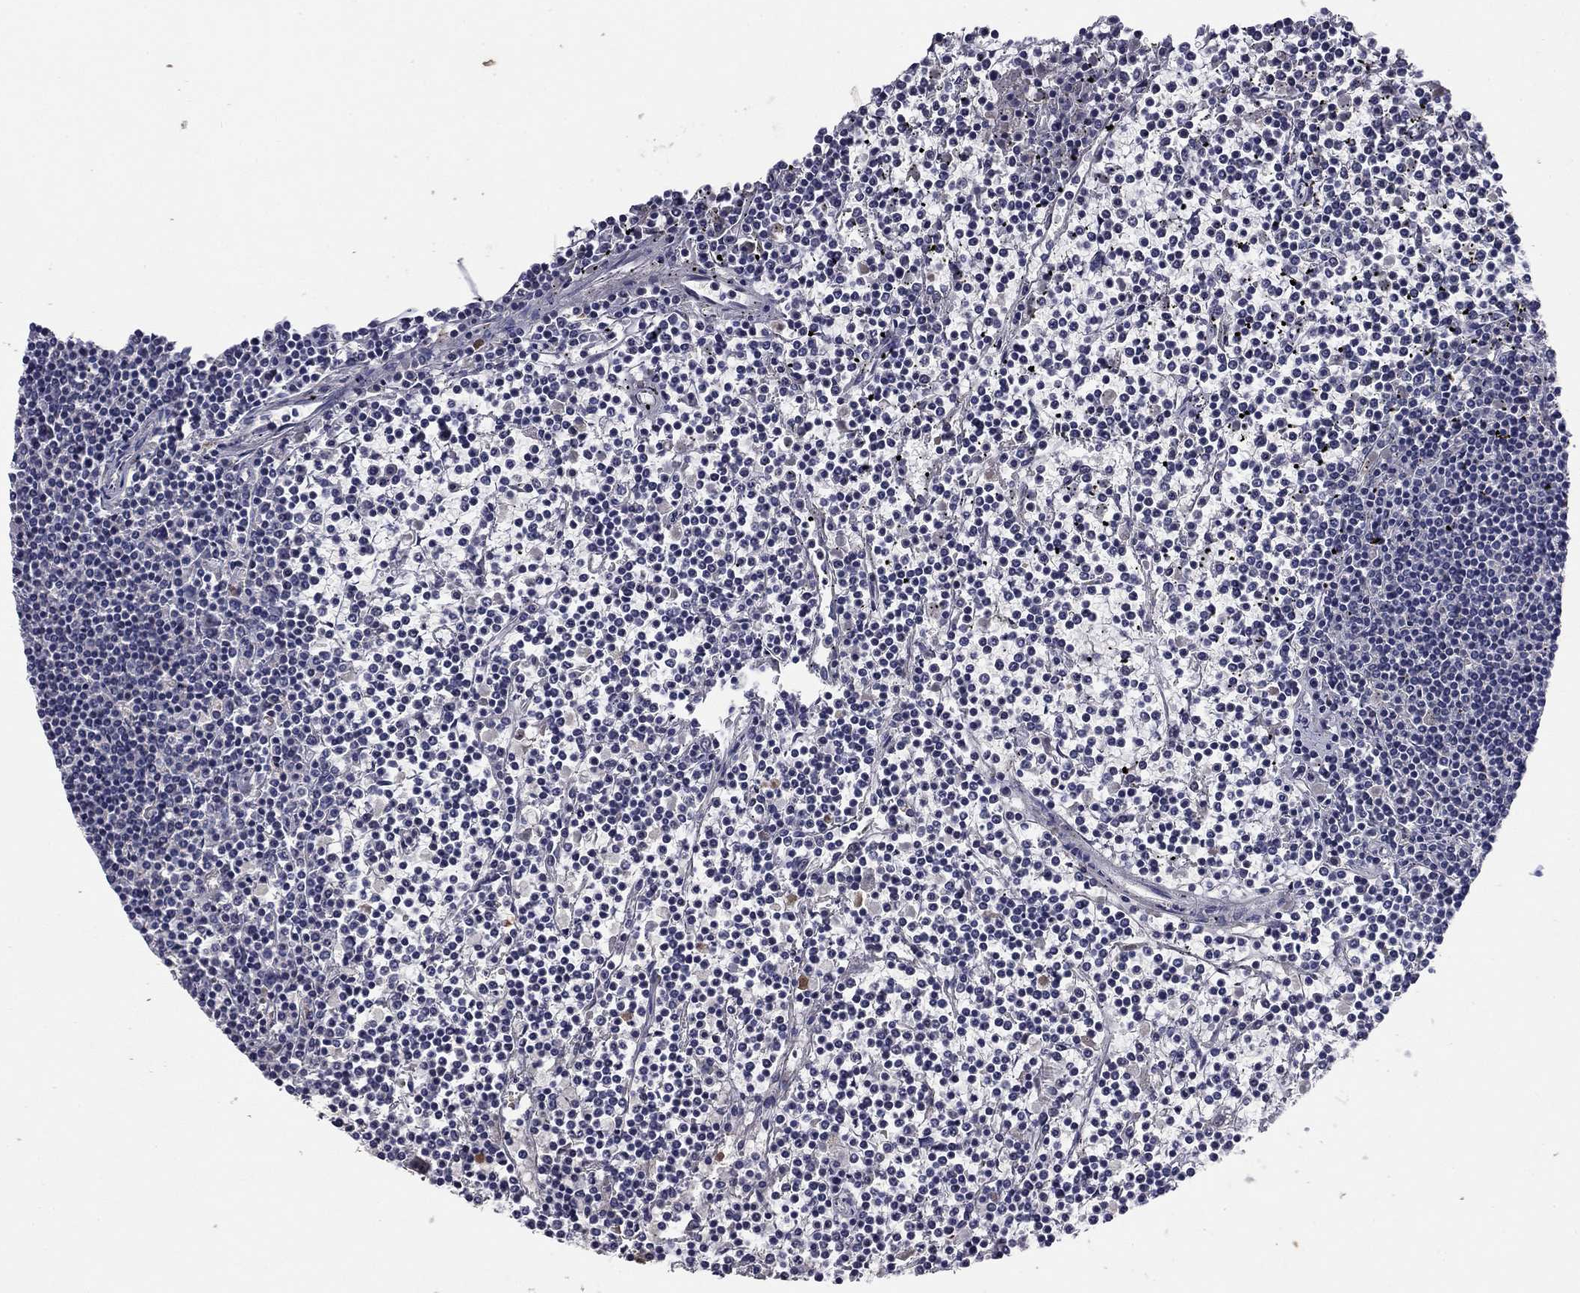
{"staining": {"intensity": "negative", "quantity": "none", "location": "none"}, "tissue": "lymphoma", "cell_type": "Tumor cells", "image_type": "cancer", "snomed": [{"axis": "morphology", "description": "Malignant lymphoma, non-Hodgkin's type, Low grade"}, {"axis": "topography", "description": "Spleen"}], "caption": "There is no significant expression in tumor cells of malignant lymphoma, non-Hodgkin's type (low-grade). Nuclei are stained in blue.", "gene": "COL2A1", "patient": {"sex": "female", "age": 19}}